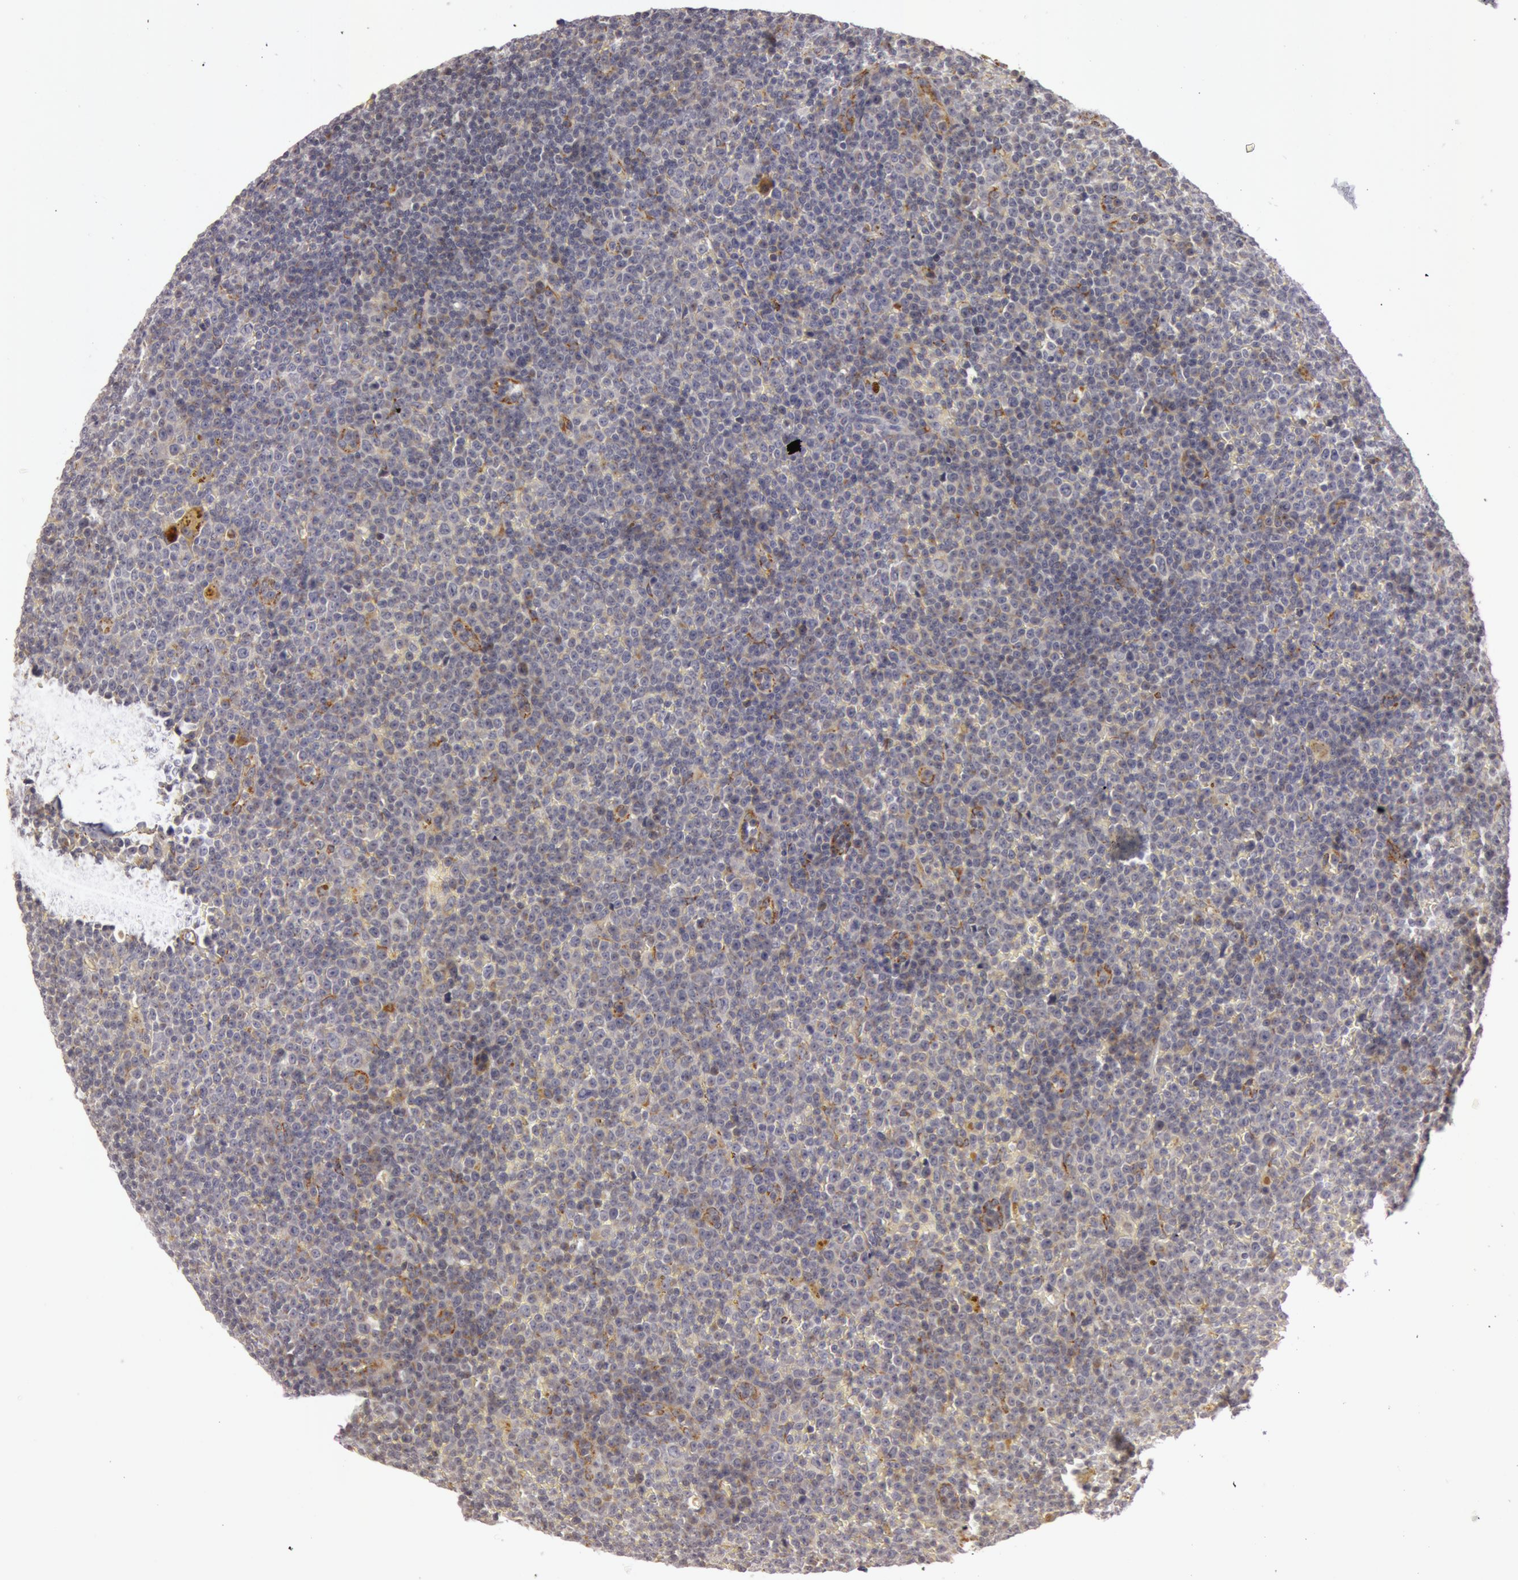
{"staining": {"intensity": "weak", "quantity": ">75%", "location": "cytoplasmic/membranous"}, "tissue": "lymphoma", "cell_type": "Tumor cells", "image_type": "cancer", "snomed": [{"axis": "morphology", "description": "Malignant lymphoma, non-Hodgkin's type, Low grade"}, {"axis": "topography", "description": "Lymph node"}], "caption": "A micrograph showing weak cytoplasmic/membranous staining in about >75% of tumor cells in low-grade malignant lymphoma, non-Hodgkin's type, as visualized by brown immunohistochemical staining.", "gene": "C7", "patient": {"sex": "male", "age": 50}}